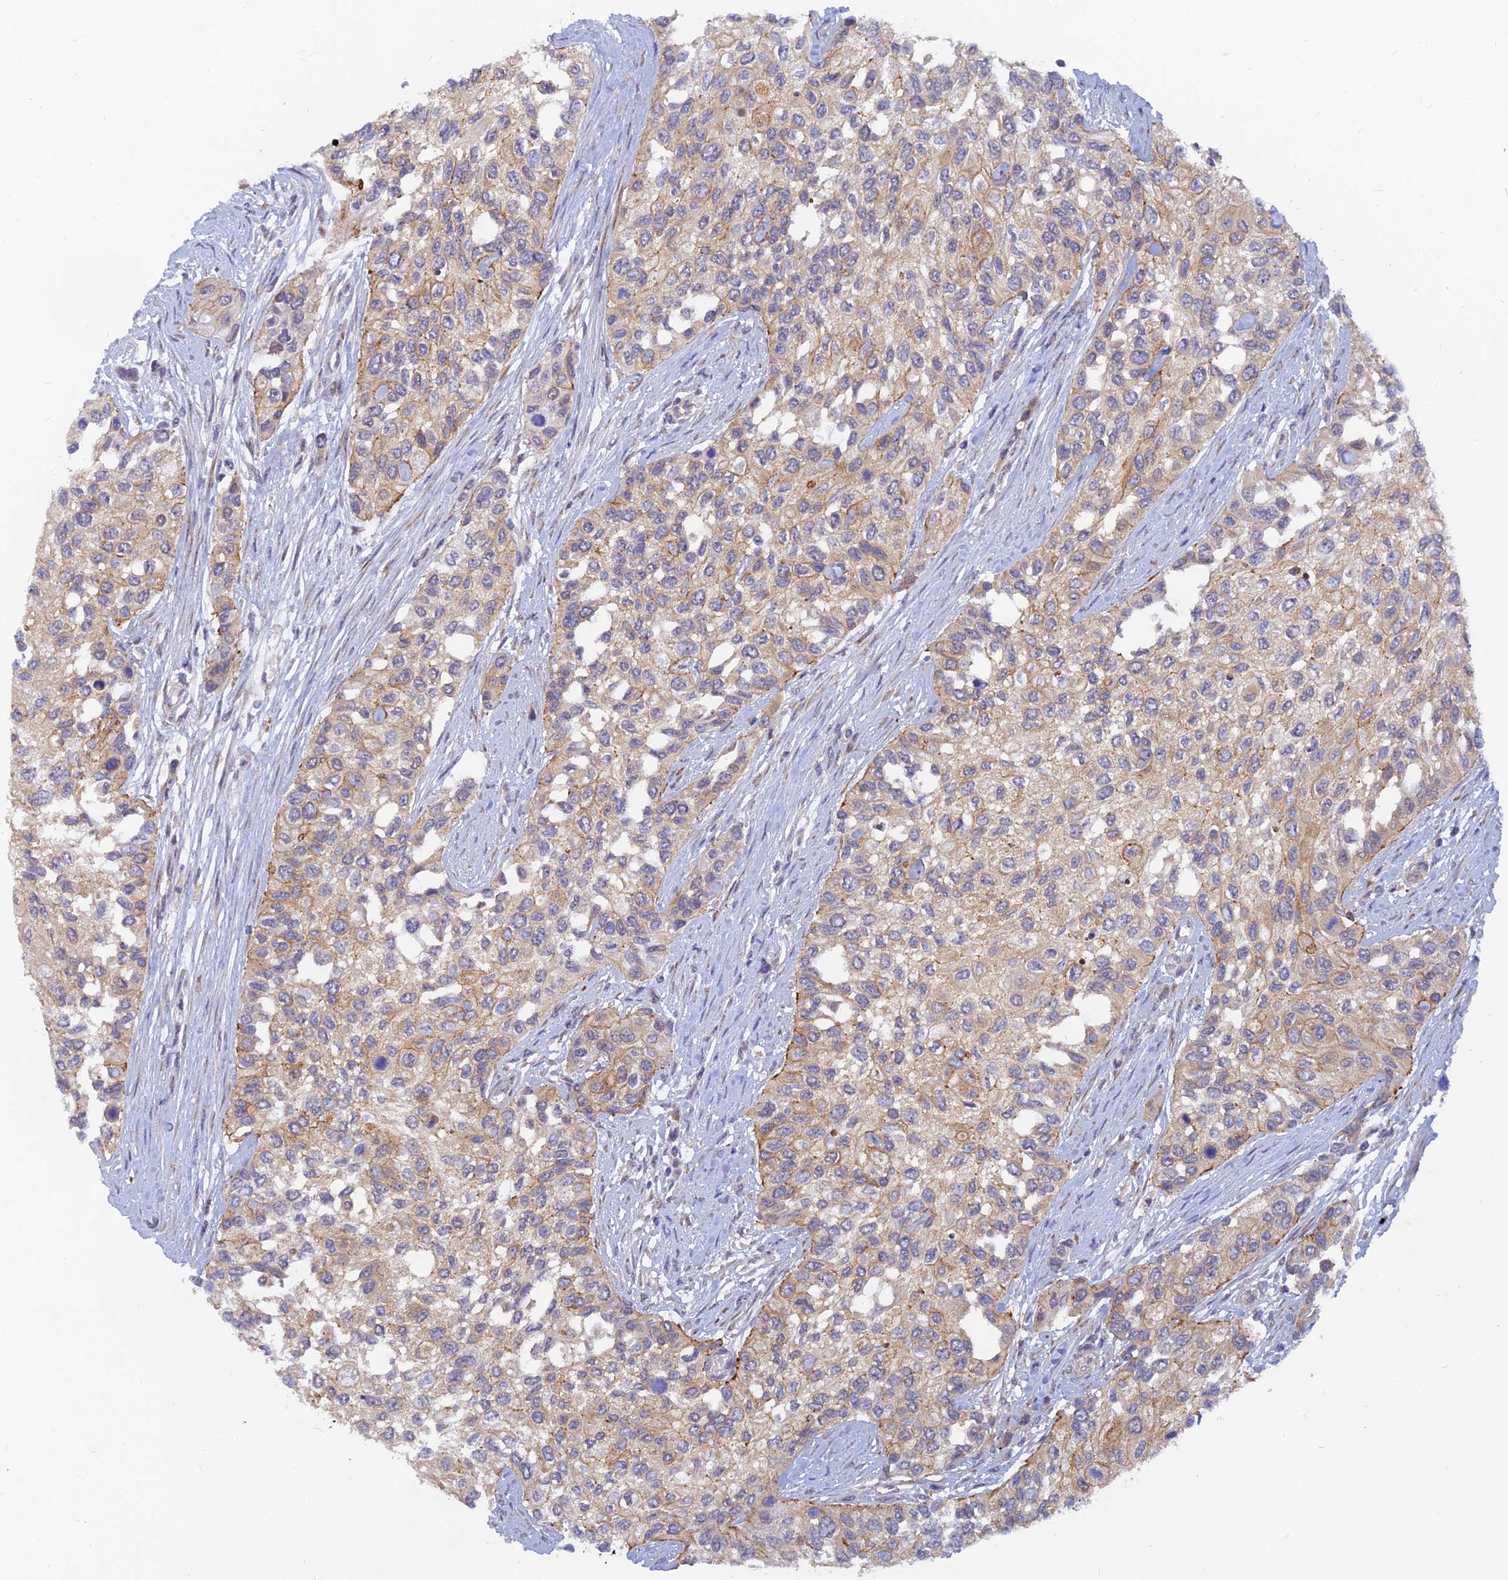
{"staining": {"intensity": "weak", "quantity": "25%-75%", "location": "cytoplasmic/membranous"}, "tissue": "urothelial cancer", "cell_type": "Tumor cells", "image_type": "cancer", "snomed": [{"axis": "morphology", "description": "Normal tissue, NOS"}, {"axis": "morphology", "description": "Urothelial carcinoma, High grade"}, {"axis": "topography", "description": "Vascular tissue"}, {"axis": "topography", "description": "Urinary bladder"}], "caption": "Weak cytoplasmic/membranous protein staining is seen in approximately 25%-75% of tumor cells in urothelial cancer.", "gene": "DNAJC16", "patient": {"sex": "female", "age": 56}}